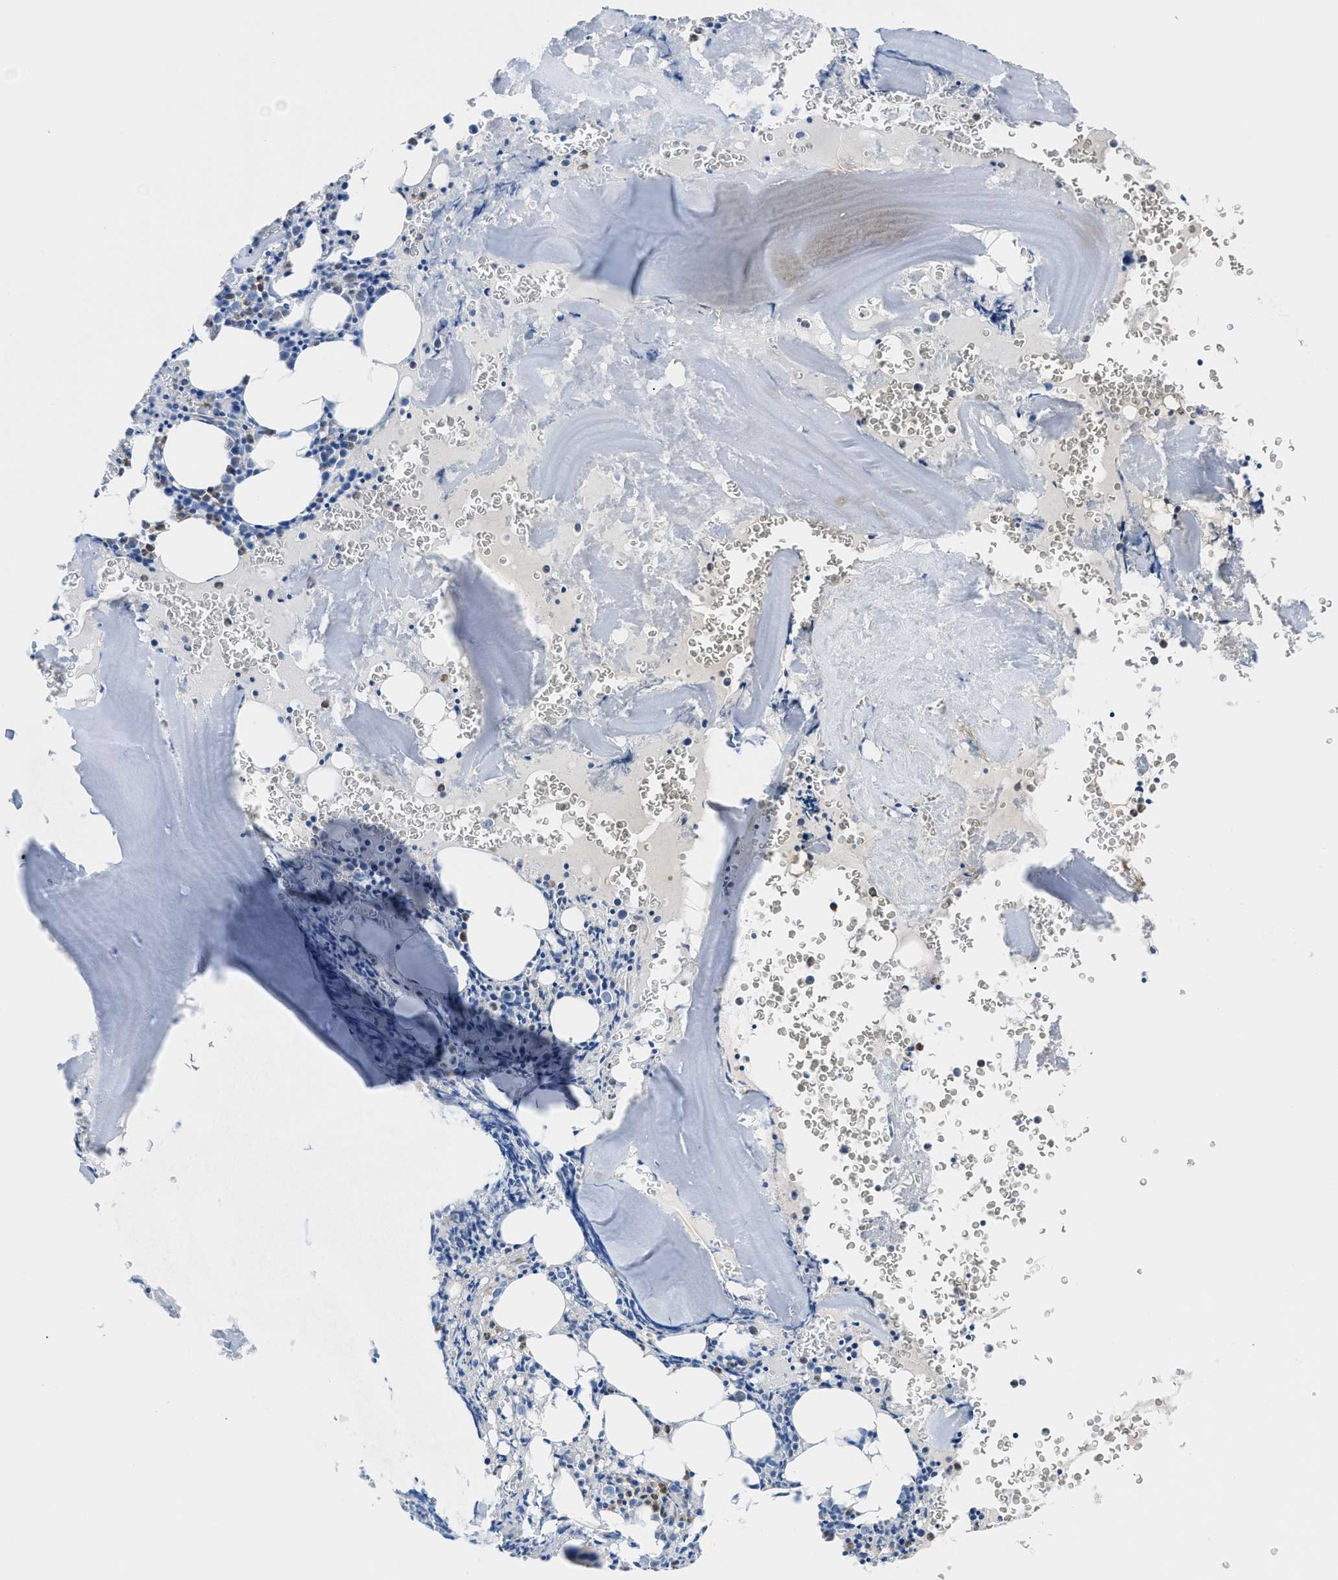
{"staining": {"intensity": "moderate", "quantity": "<25%", "location": "nuclear"}, "tissue": "bone marrow", "cell_type": "Hematopoietic cells", "image_type": "normal", "snomed": [{"axis": "morphology", "description": "Normal tissue, NOS"}, {"axis": "morphology", "description": "Inflammation, NOS"}, {"axis": "topography", "description": "Bone marrow"}], "caption": "Hematopoietic cells display low levels of moderate nuclear expression in approximately <25% of cells in normal human bone marrow. (Stains: DAB (3,3'-diaminobenzidine) in brown, nuclei in blue, Microscopy: brightfield microscopy at high magnification).", "gene": "ITPR1", "patient": {"sex": "male", "age": 37}}